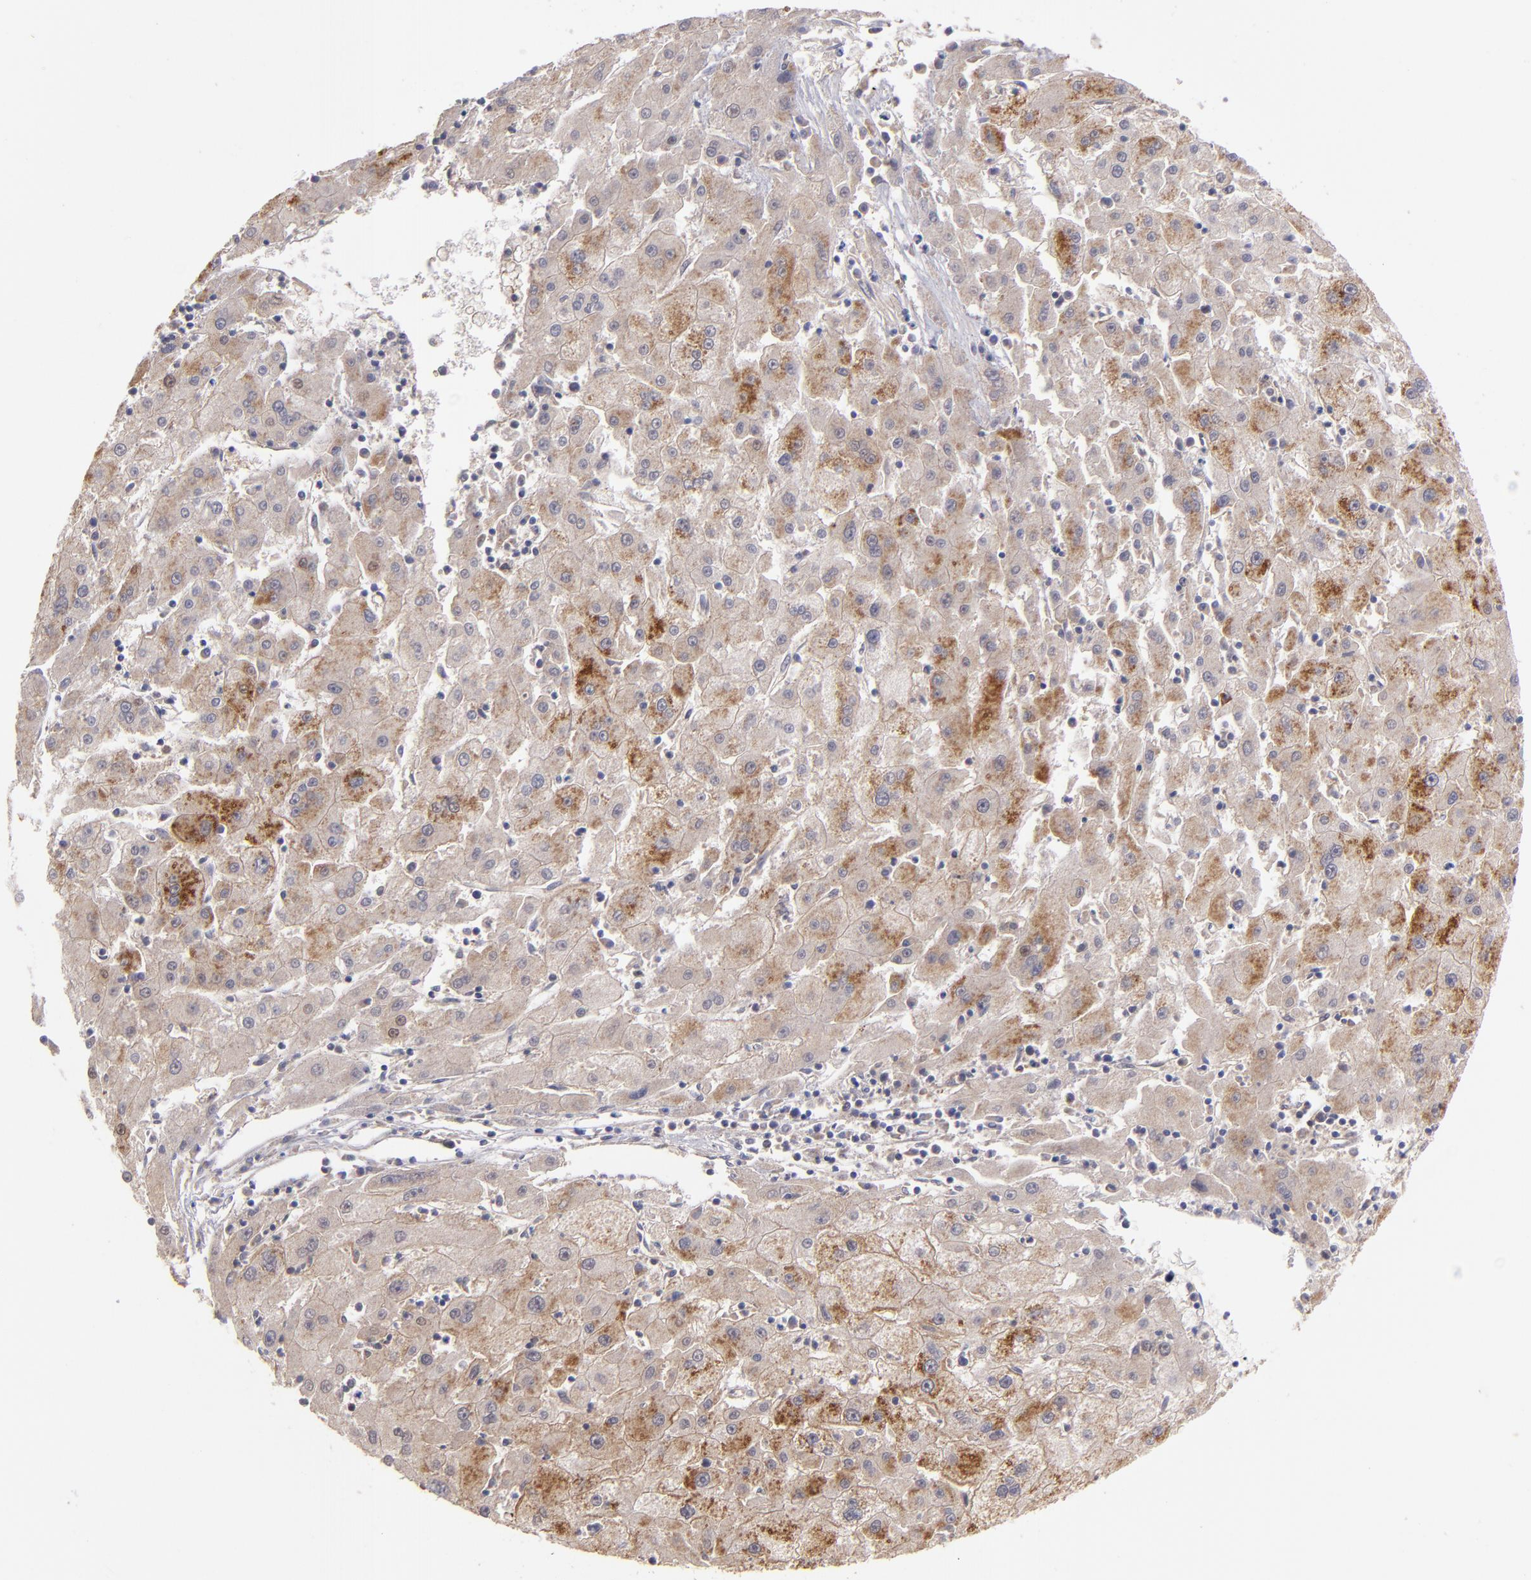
{"staining": {"intensity": "moderate", "quantity": "25%-75%", "location": "cytoplasmic/membranous"}, "tissue": "liver cancer", "cell_type": "Tumor cells", "image_type": "cancer", "snomed": [{"axis": "morphology", "description": "Carcinoma, Hepatocellular, NOS"}, {"axis": "topography", "description": "Liver"}], "caption": "Protein expression analysis of liver cancer (hepatocellular carcinoma) shows moderate cytoplasmic/membranous expression in approximately 25%-75% of tumor cells.", "gene": "ZFYVE1", "patient": {"sex": "male", "age": 72}}